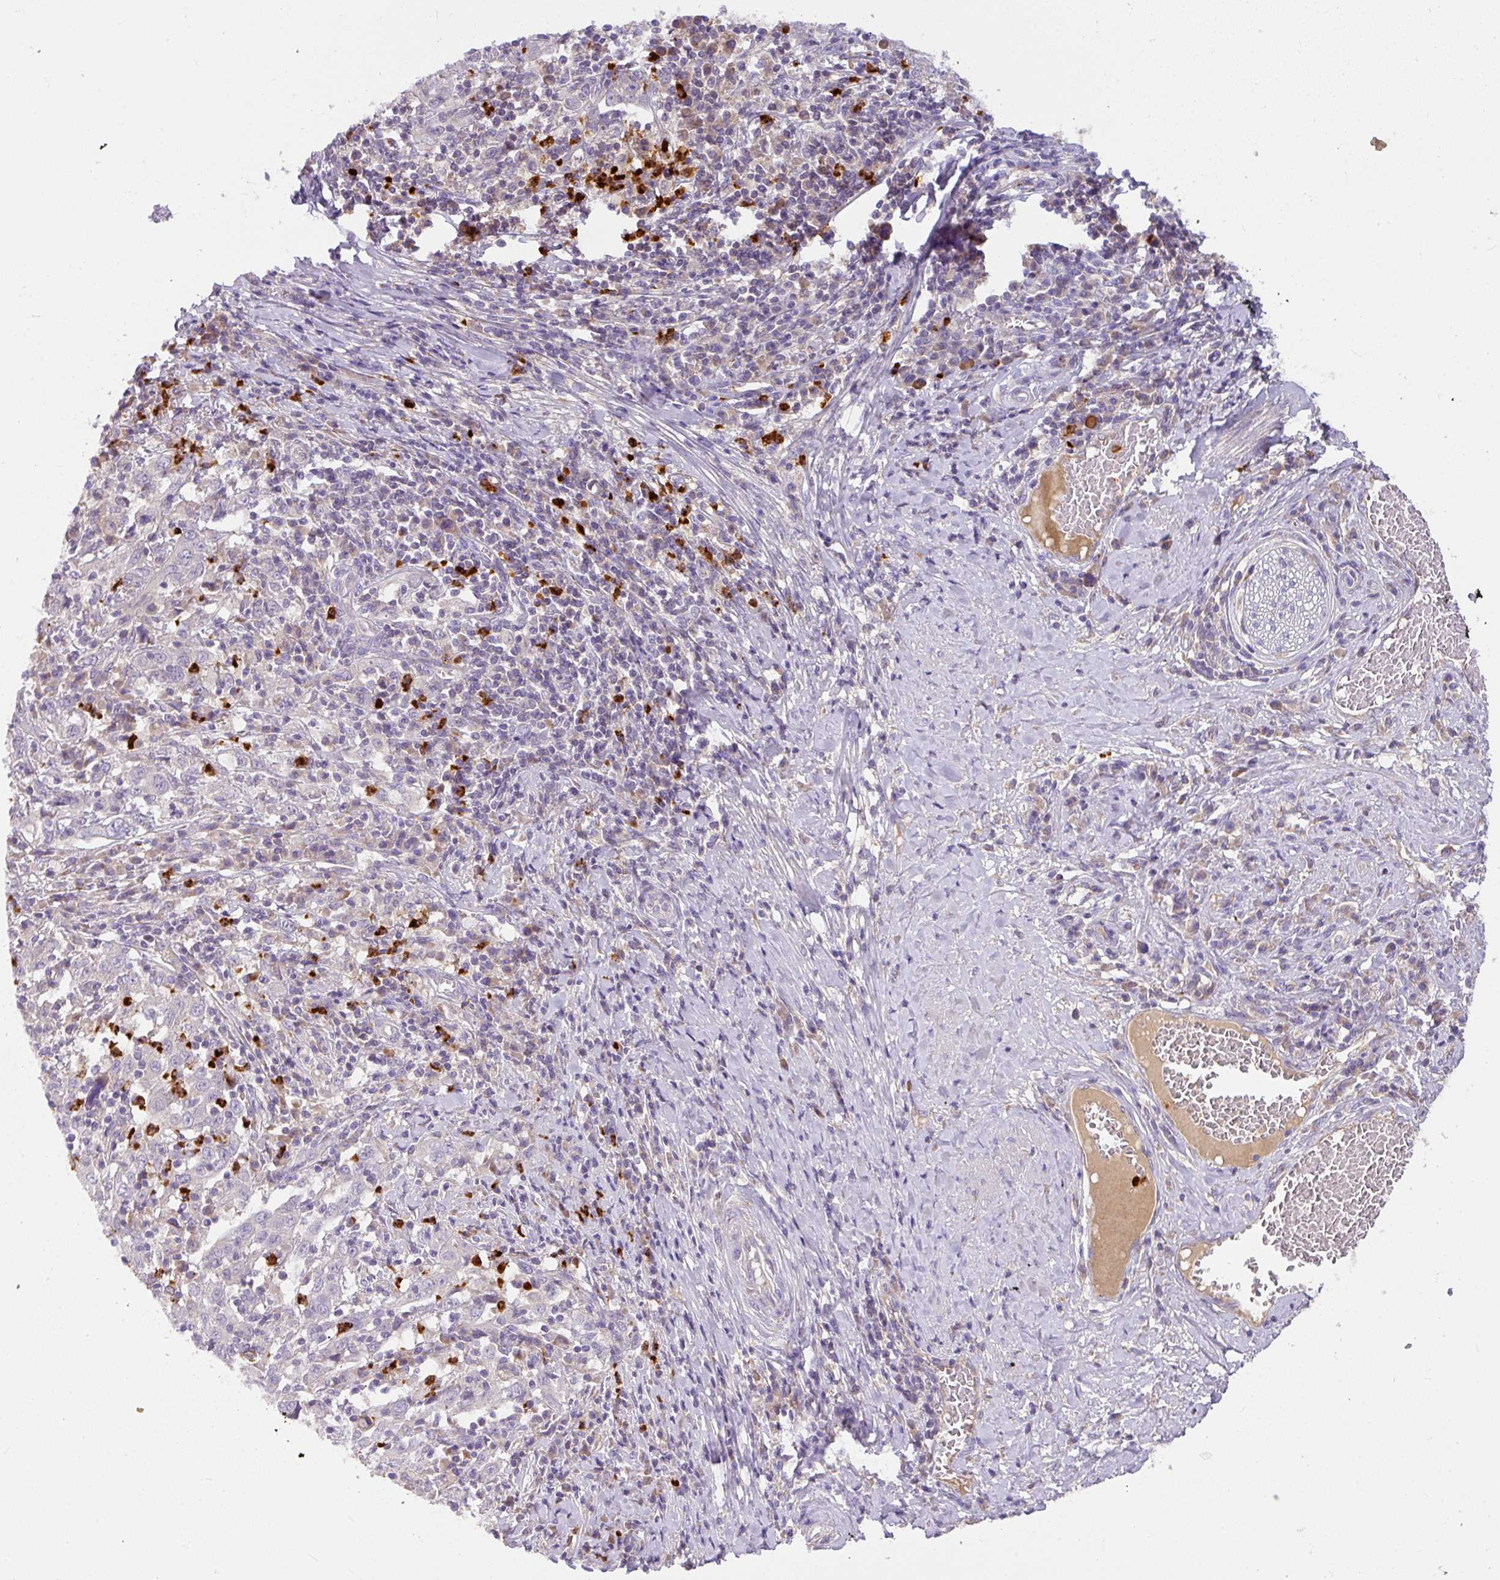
{"staining": {"intensity": "negative", "quantity": "none", "location": "none"}, "tissue": "cervical cancer", "cell_type": "Tumor cells", "image_type": "cancer", "snomed": [{"axis": "morphology", "description": "Squamous cell carcinoma, NOS"}, {"axis": "topography", "description": "Cervix"}], "caption": "Tumor cells show no significant positivity in cervical squamous cell carcinoma.", "gene": "CRISP3", "patient": {"sex": "female", "age": 46}}